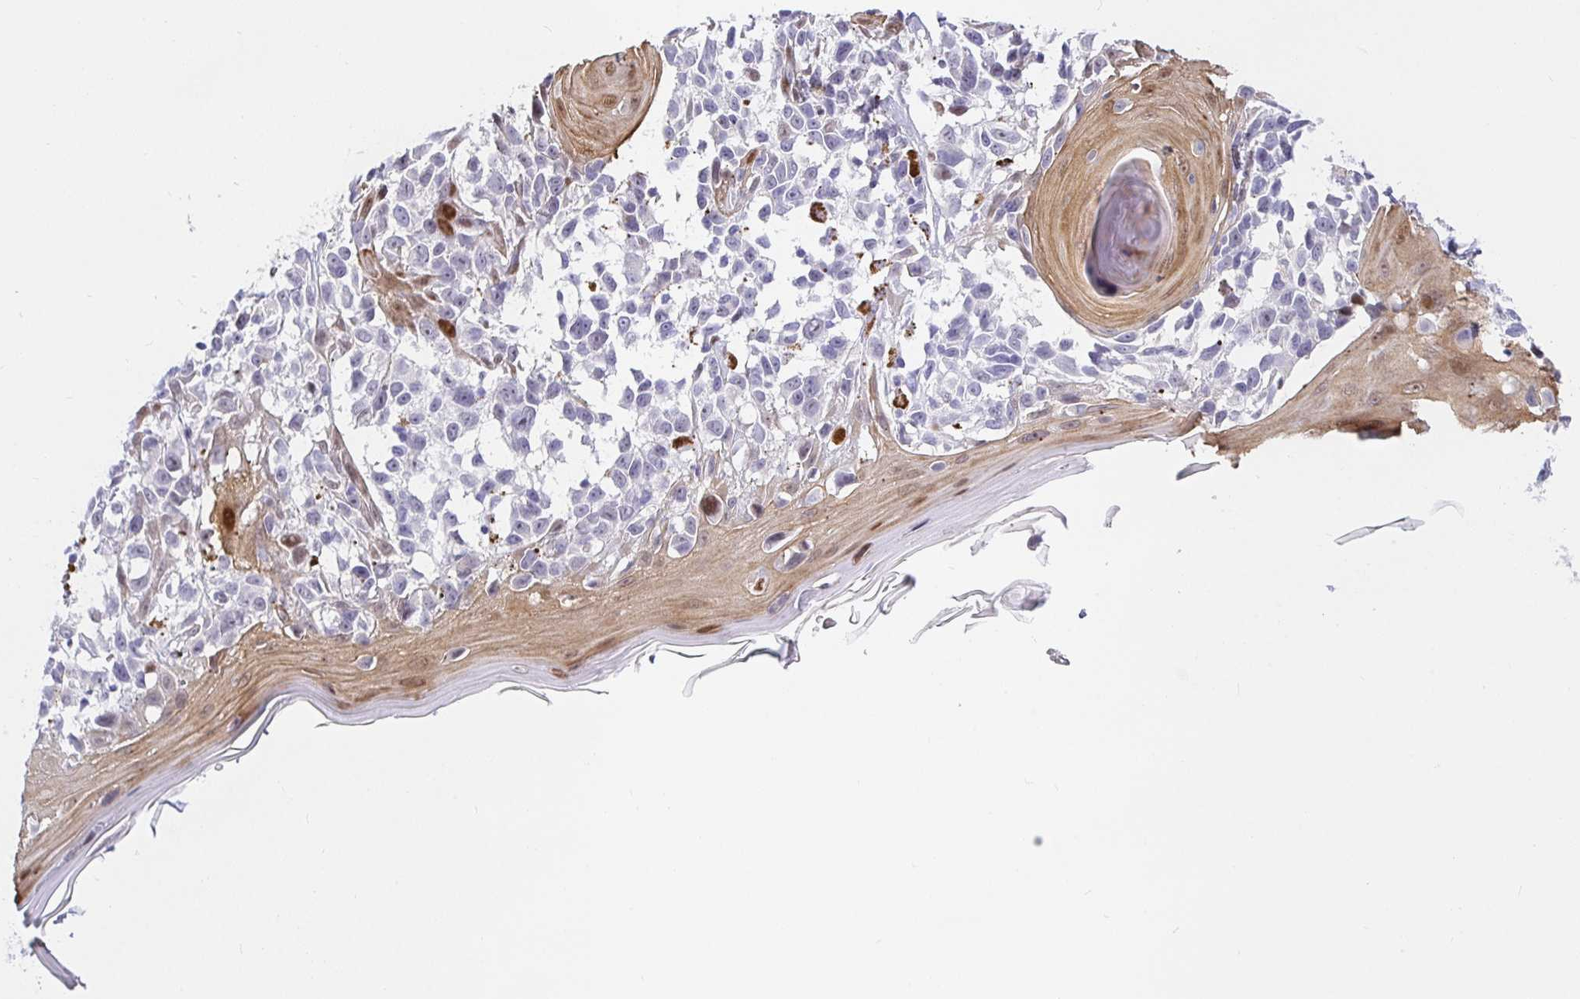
{"staining": {"intensity": "negative", "quantity": "none", "location": "none"}, "tissue": "melanoma", "cell_type": "Tumor cells", "image_type": "cancer", "snomed": [{"axis": "morphology", "description": "Malignant melanoma, NOS"}, {"axis": "topography", "description": "Skin"}], "caption": "Human malignant melanoma stained for a protein using IHC displays no expression in tumor cells.", "gene": "KBTBD13", "patient": {"sex": "male", "age": 73}}